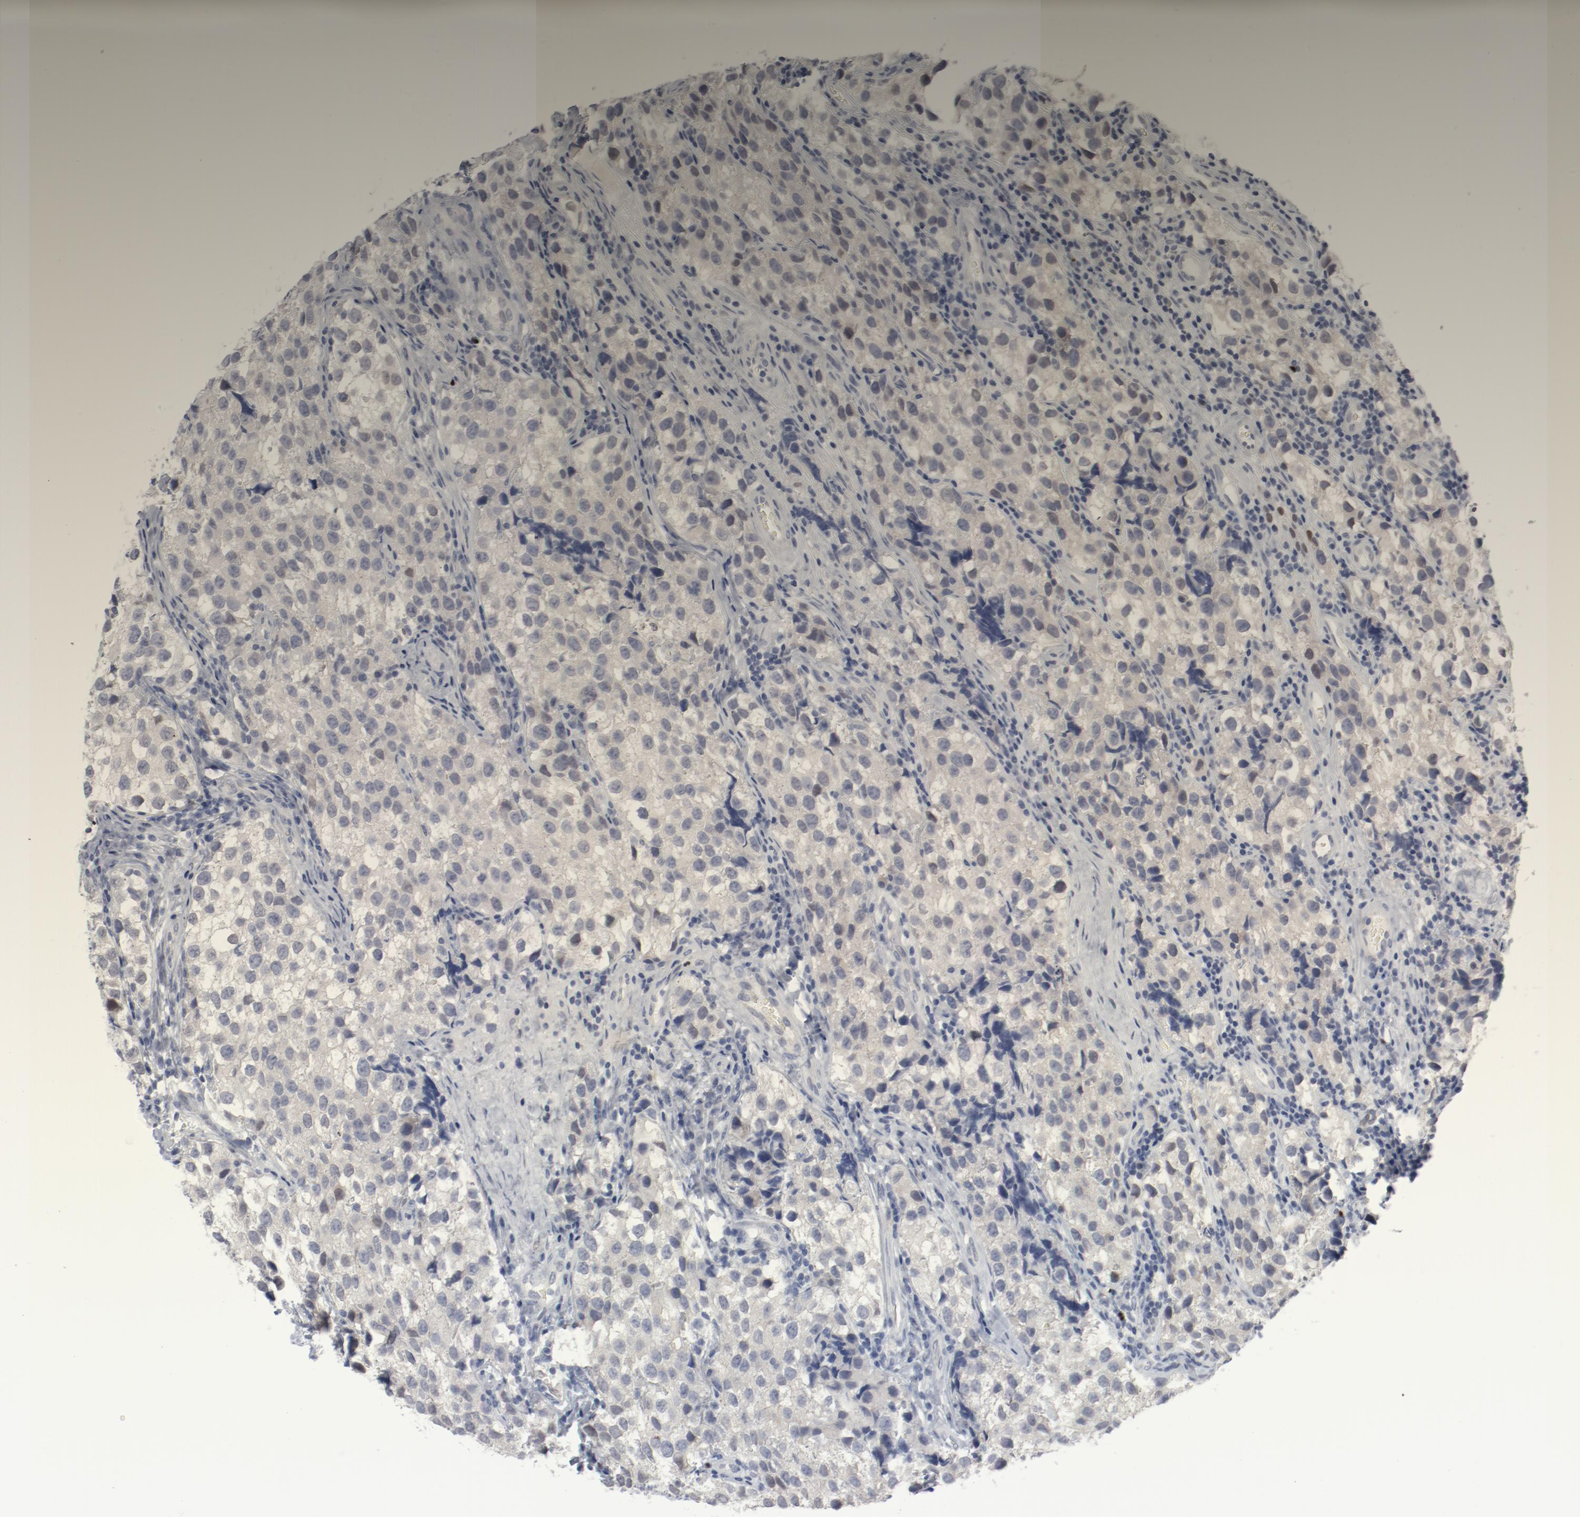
{"staining": {"intensity": "negative", "quantity": "none", "location": "none"}, "tissue": "testis cancer", "cell_type": "Tumor cells", "image_type": "cancer", "snomed": [{"axis": "morphology", "description": "Seminoma, NOS"}, {"axis": "topography", "description": "Testis"}], "caption": "Tumor cells show no significant staining in testis seminoma.", "gene": "FOXN2", "patient": {"sex": "male", "age": 39}}